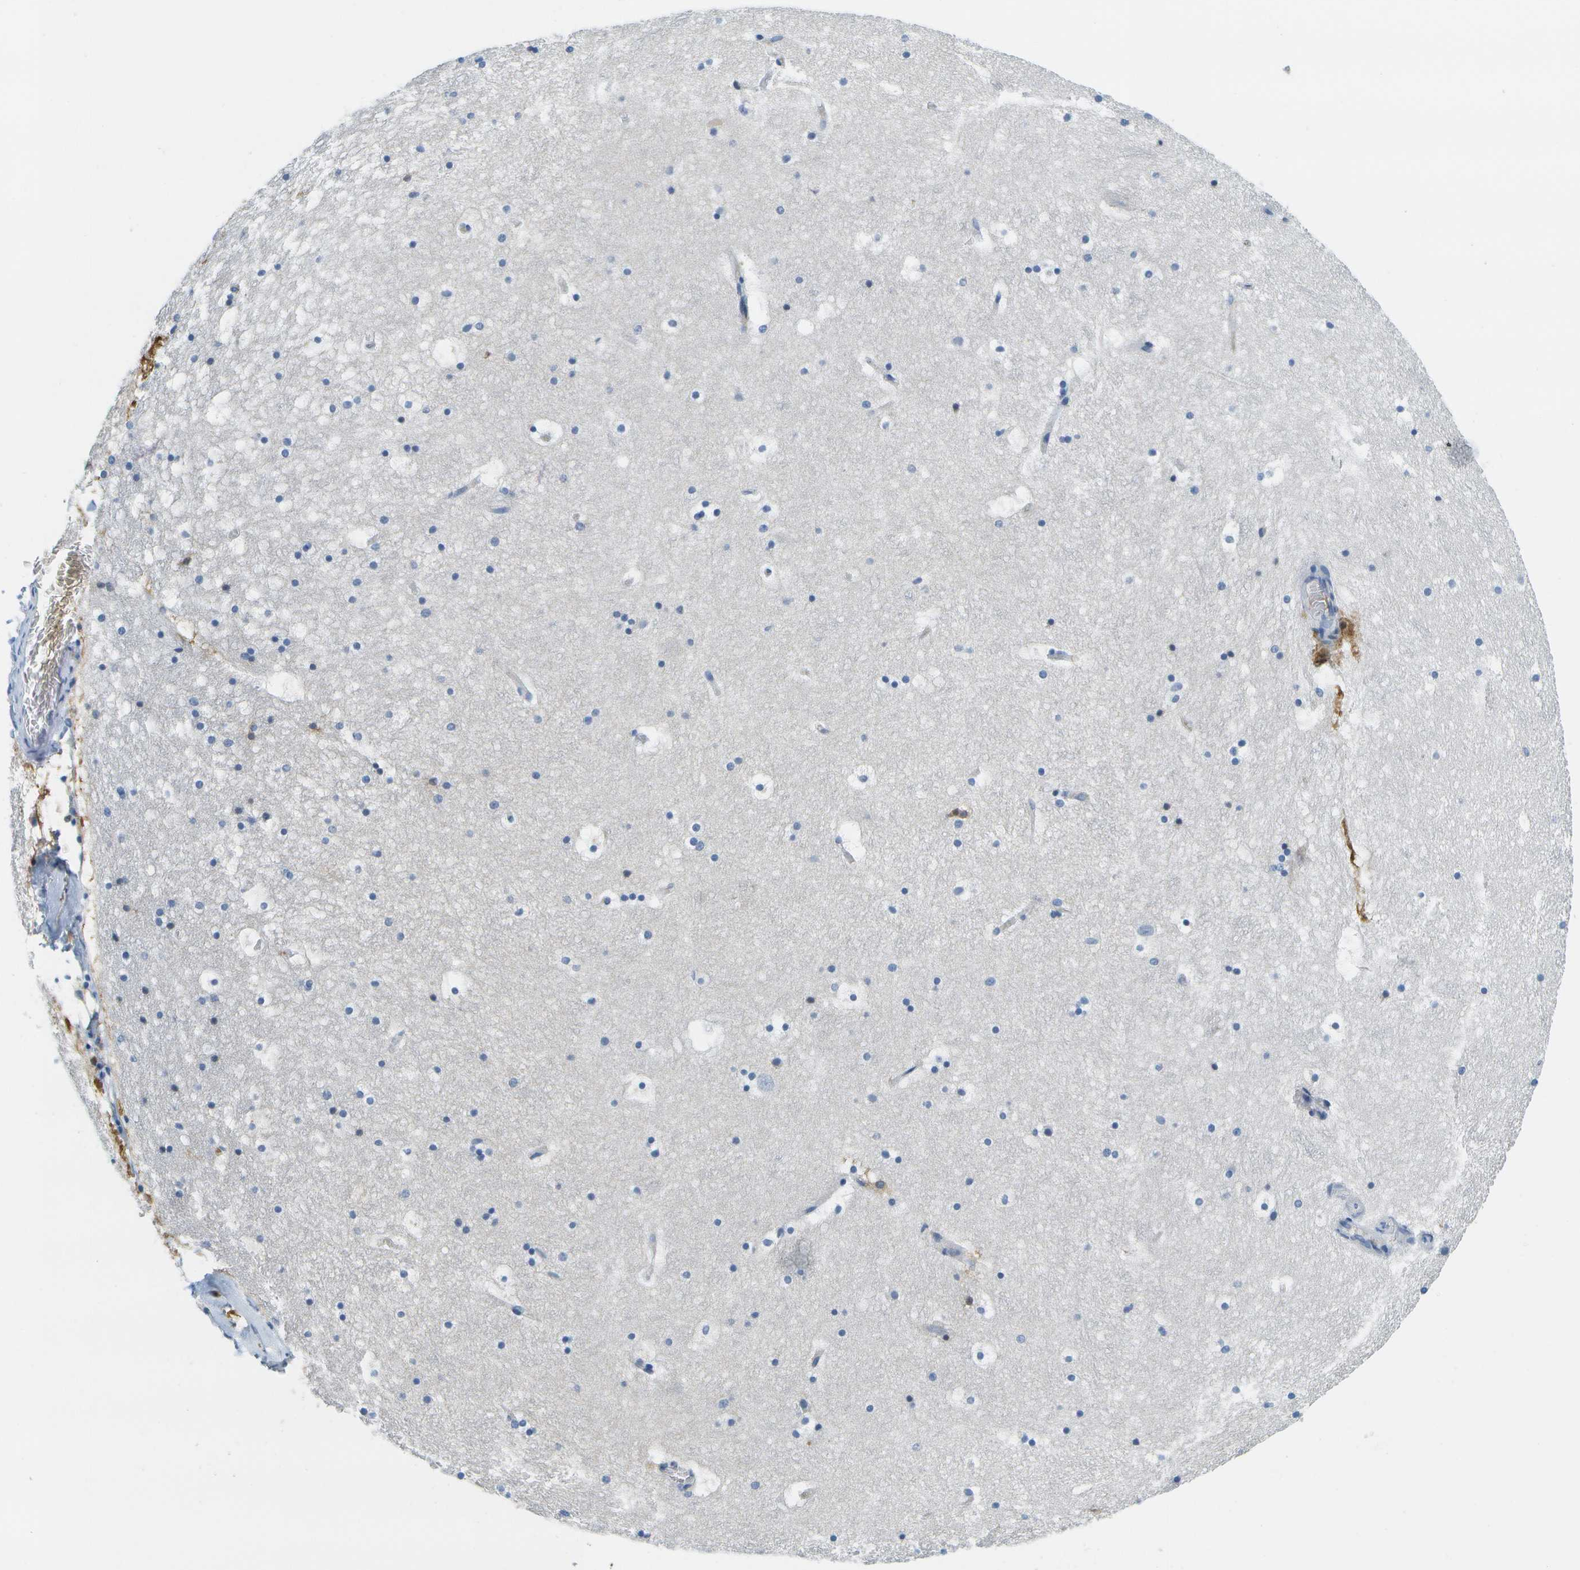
{"staining": {"intensity": "negative", "quantity": "none", "location": "none"}, "tissue": "hippocampus", "cell_type": "Glial cells", "image_type": "normal", "snomed": [{"axis": "morphology", "description": "Normal tissue, NOS"}, {"axis": "topography", "description": "Hippocampus"}], "caption": "Immunohistochemical staining of unremarkable human hippocampus demonstrates no significant staining in glial cells.", "gene": "SERPINA1", "patient": {"sex": "male", "age": 45}}